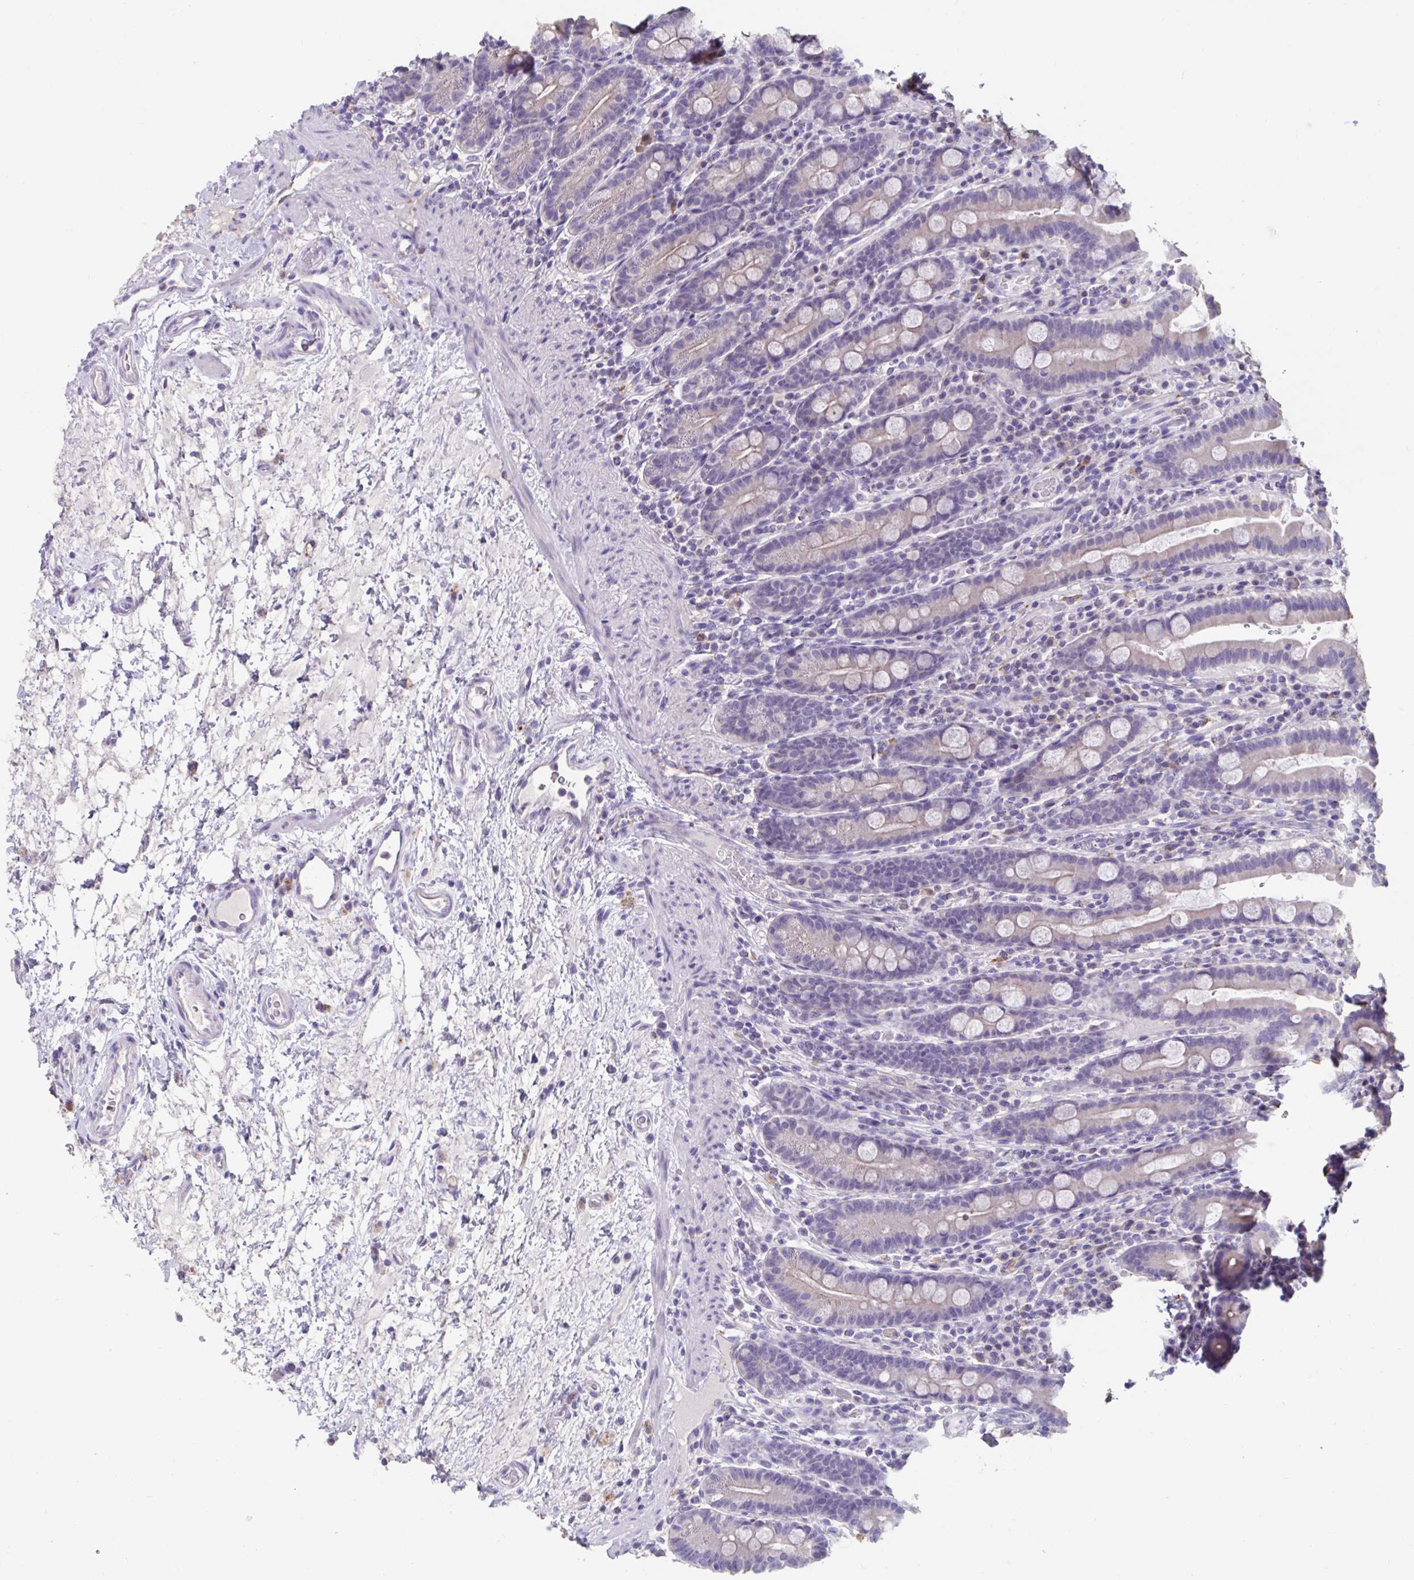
{"staining": {"intensity": "weak", "quantity": "<25%", "location": "cytoplasmic/membranous"}, "tissue": "small intestine", "cell_type": "Glandular cells", "image_type": "normal", "snomed": [{"axis": "morphology", "description": "Normal tissue, NOS"}, {"axis": "topography", "description": "Small intestine"}], "caption": "Histopathology image shows no protein positivity in glandular cells of benign small intestine. (Stains: DAB (3,3'-diaminobenzidine) IHC with hematoxylin counter stain, Microscopy: brightfield microscopy at high magnification).", "gene": "GPR162", "patient": {"sex": "male", "age": 26}}